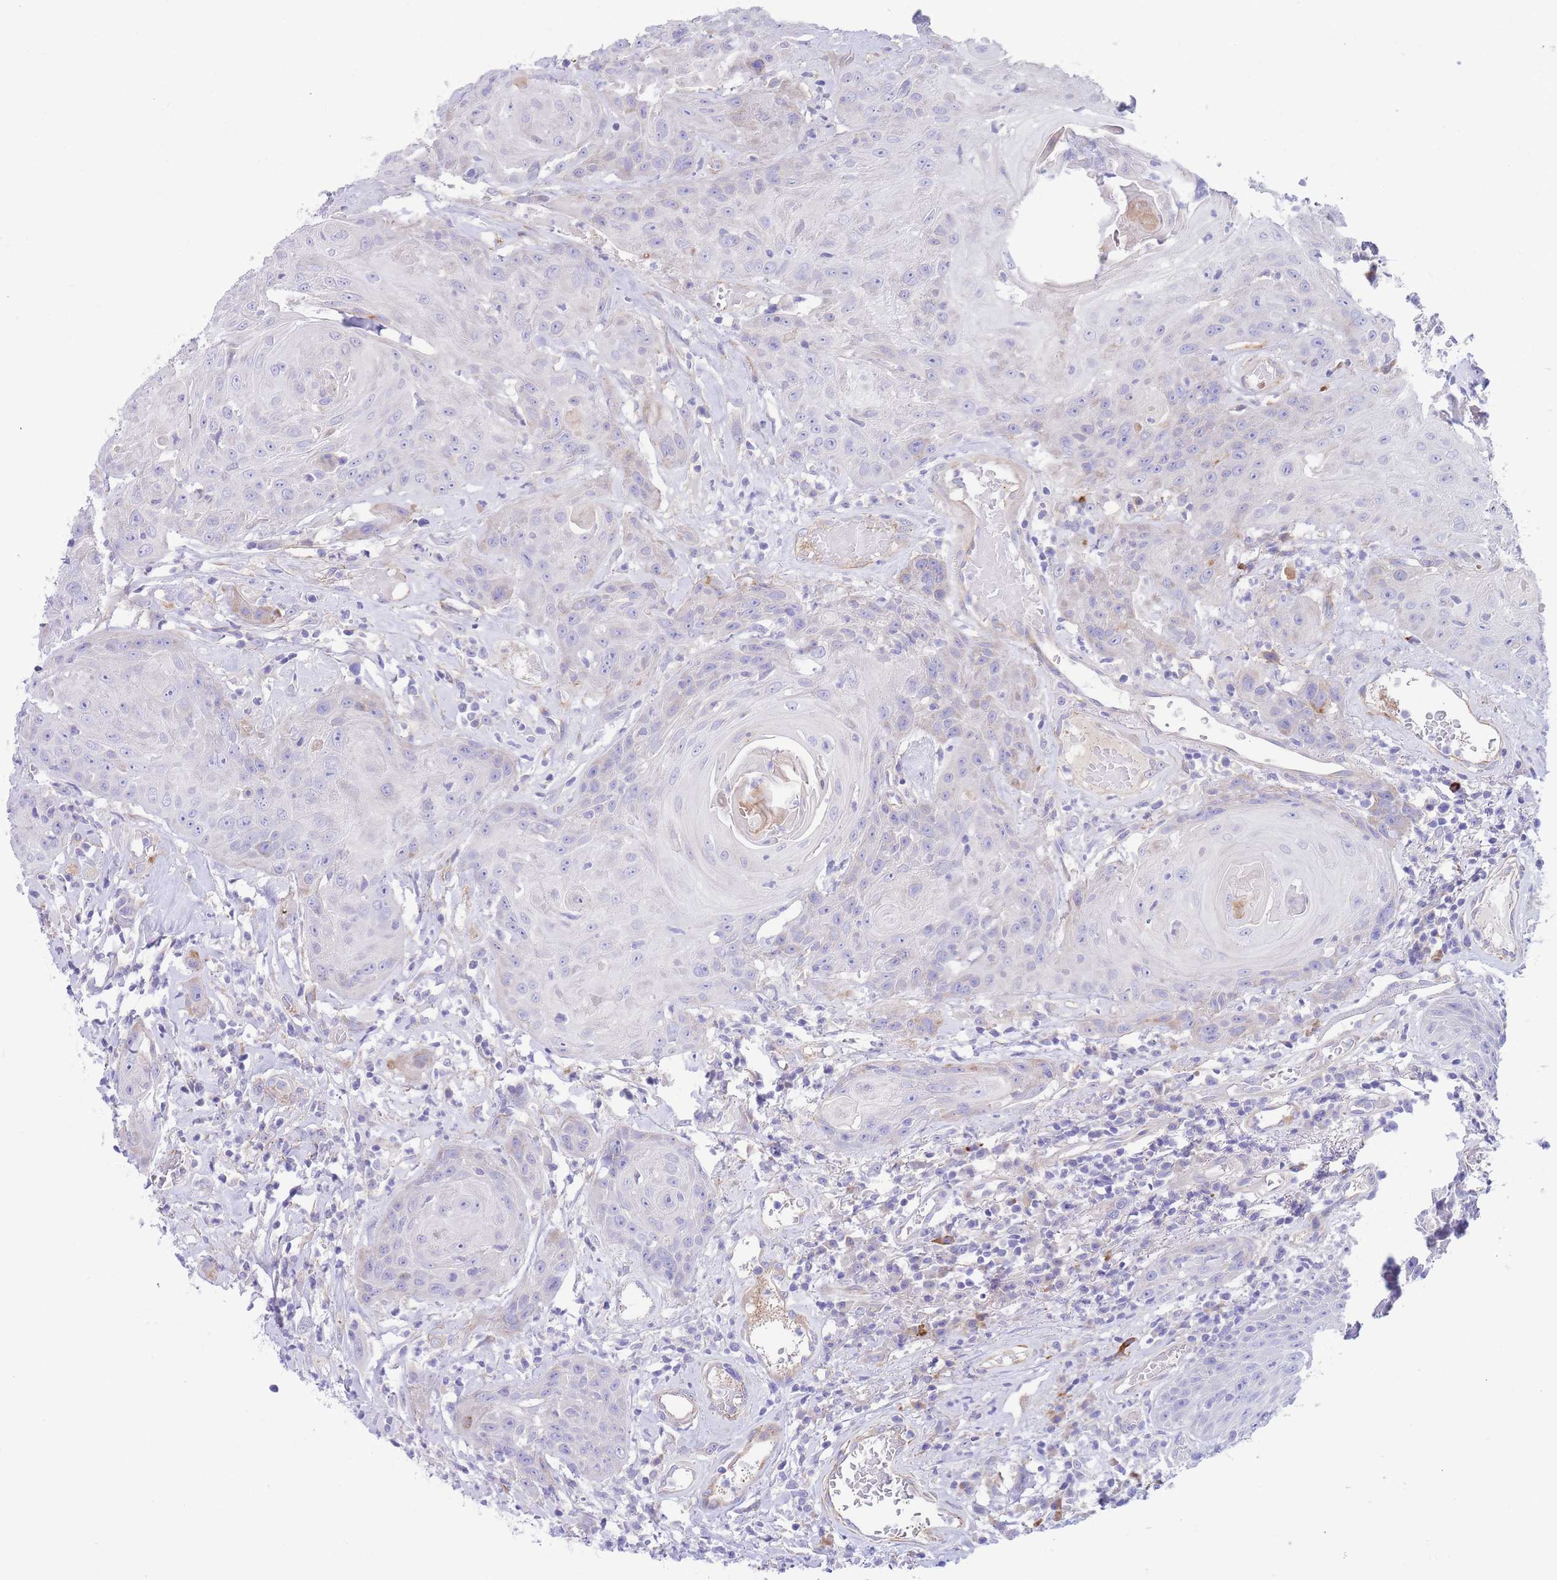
{"staining": {"intensity": "negative", "quantity": "none", "location": "none"}, "tissue": "head and neck cancer", "cell_type": "Tumor cells", "image_type": "cancer", "snomed": [{"axis": "morphology", "description": "Squamous cell carcinoma, NOS"}, {"axis": "topography", "description": "Head-Neck"}], "caption": "The image displays no significant expression in tumor cells of squamous cell carcinoma (head and neck).", "gene": "DET1", "patient": {"sex": "female", "age": 59}}